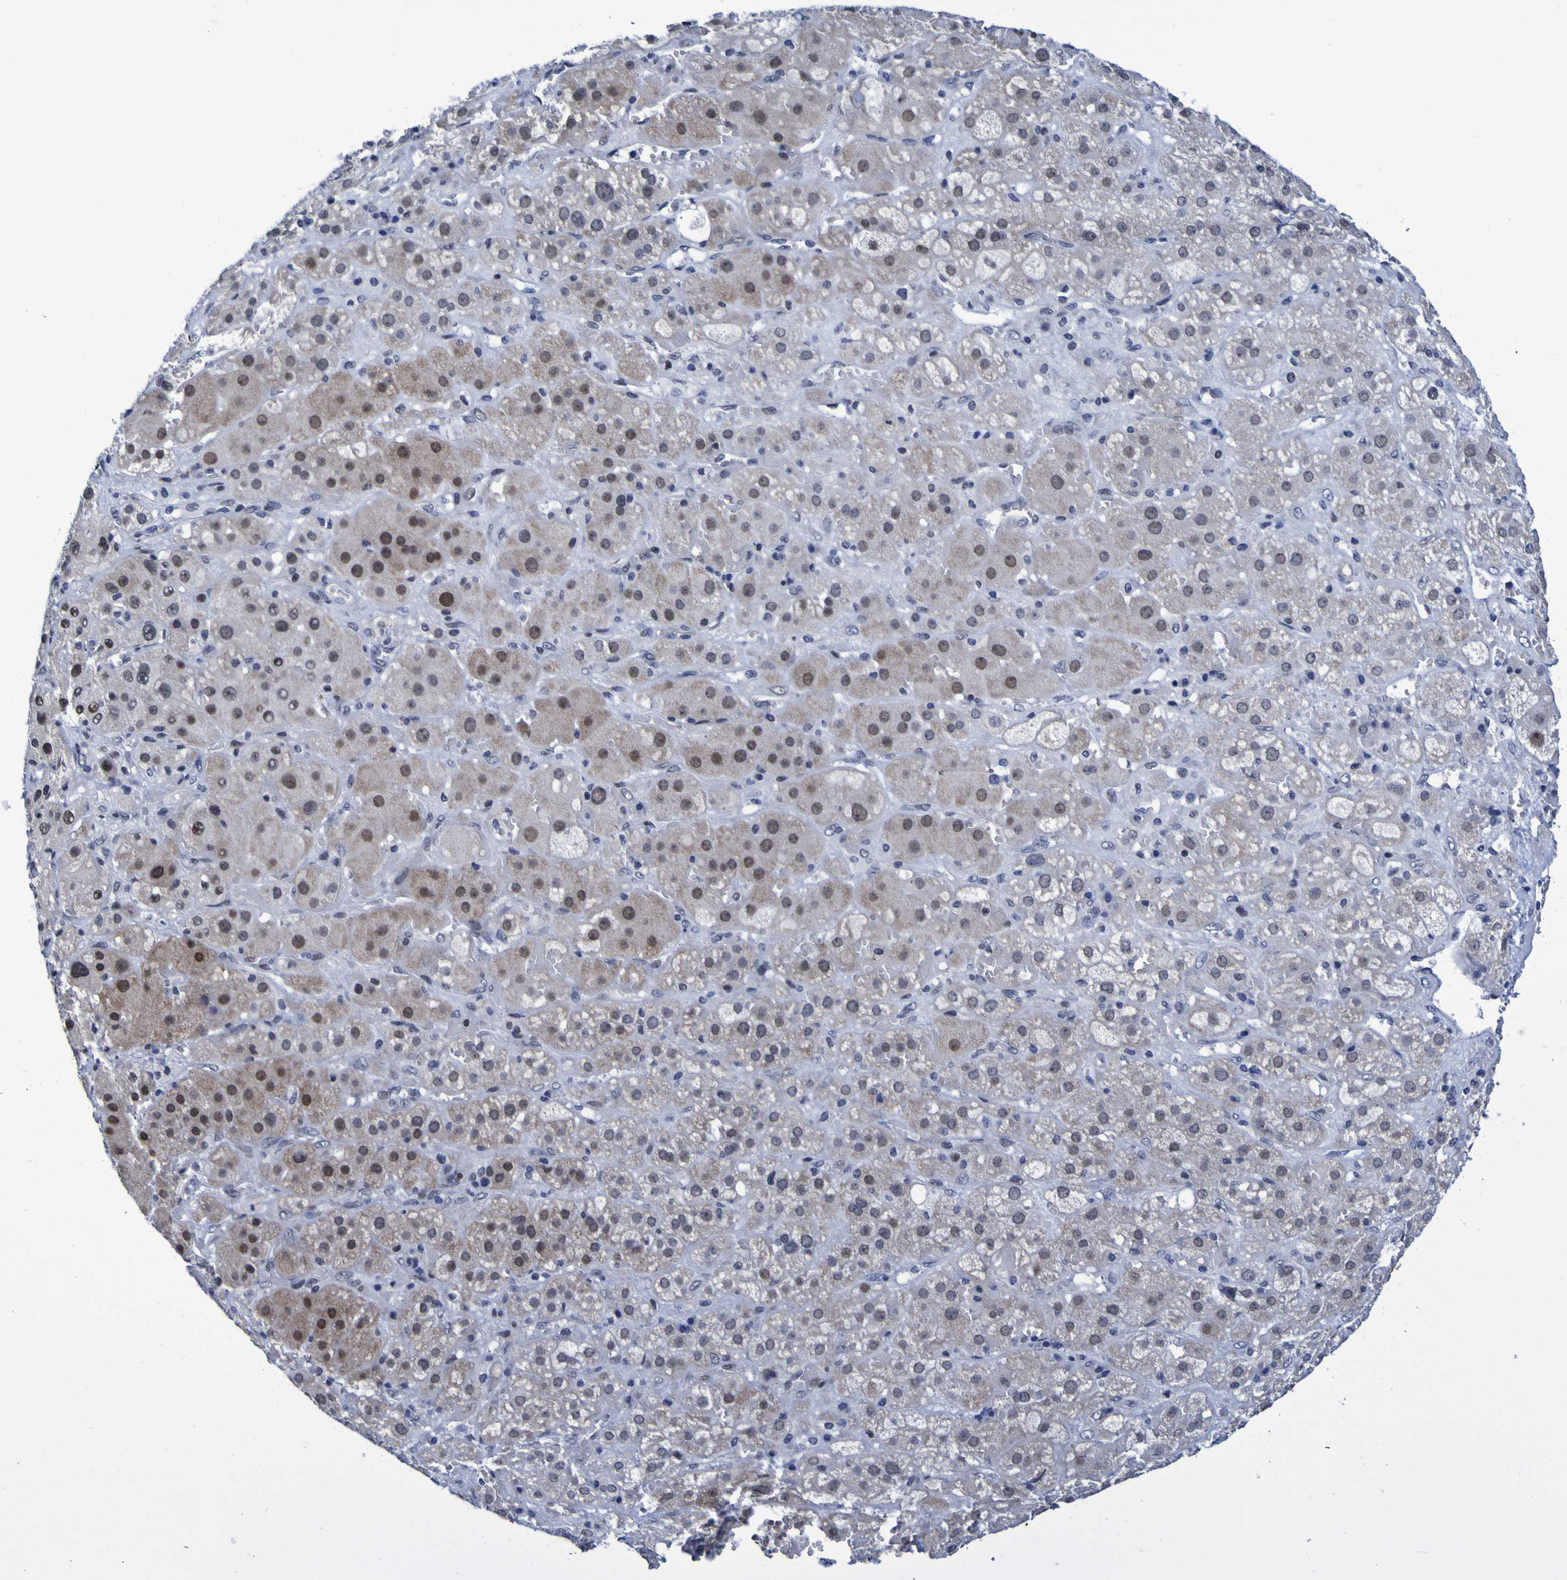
{"staining": {"intensity": "moderate", "quantity": ">75%", "location": "cytoplasmic/membranous,nuclear"}, "tissue": "adrenal gland", "cell_type": "Glandular cells", "image_type": "normal", "snomed": [{"axis": "morphology", "description": "Normal tissue, NOS"}, {"axis": "topography", "description": "Adrenal gland"}], "caption": "DAB (3,3'-diaminobenzidine) immunohistochemical staining of normal adrenal gland shows moderate cytoplasmic/membranous,nuclear protein staining in about >75% of glandular cells.", "gene": "MBD3", "patient": {"sex": "female", "age": 47}}